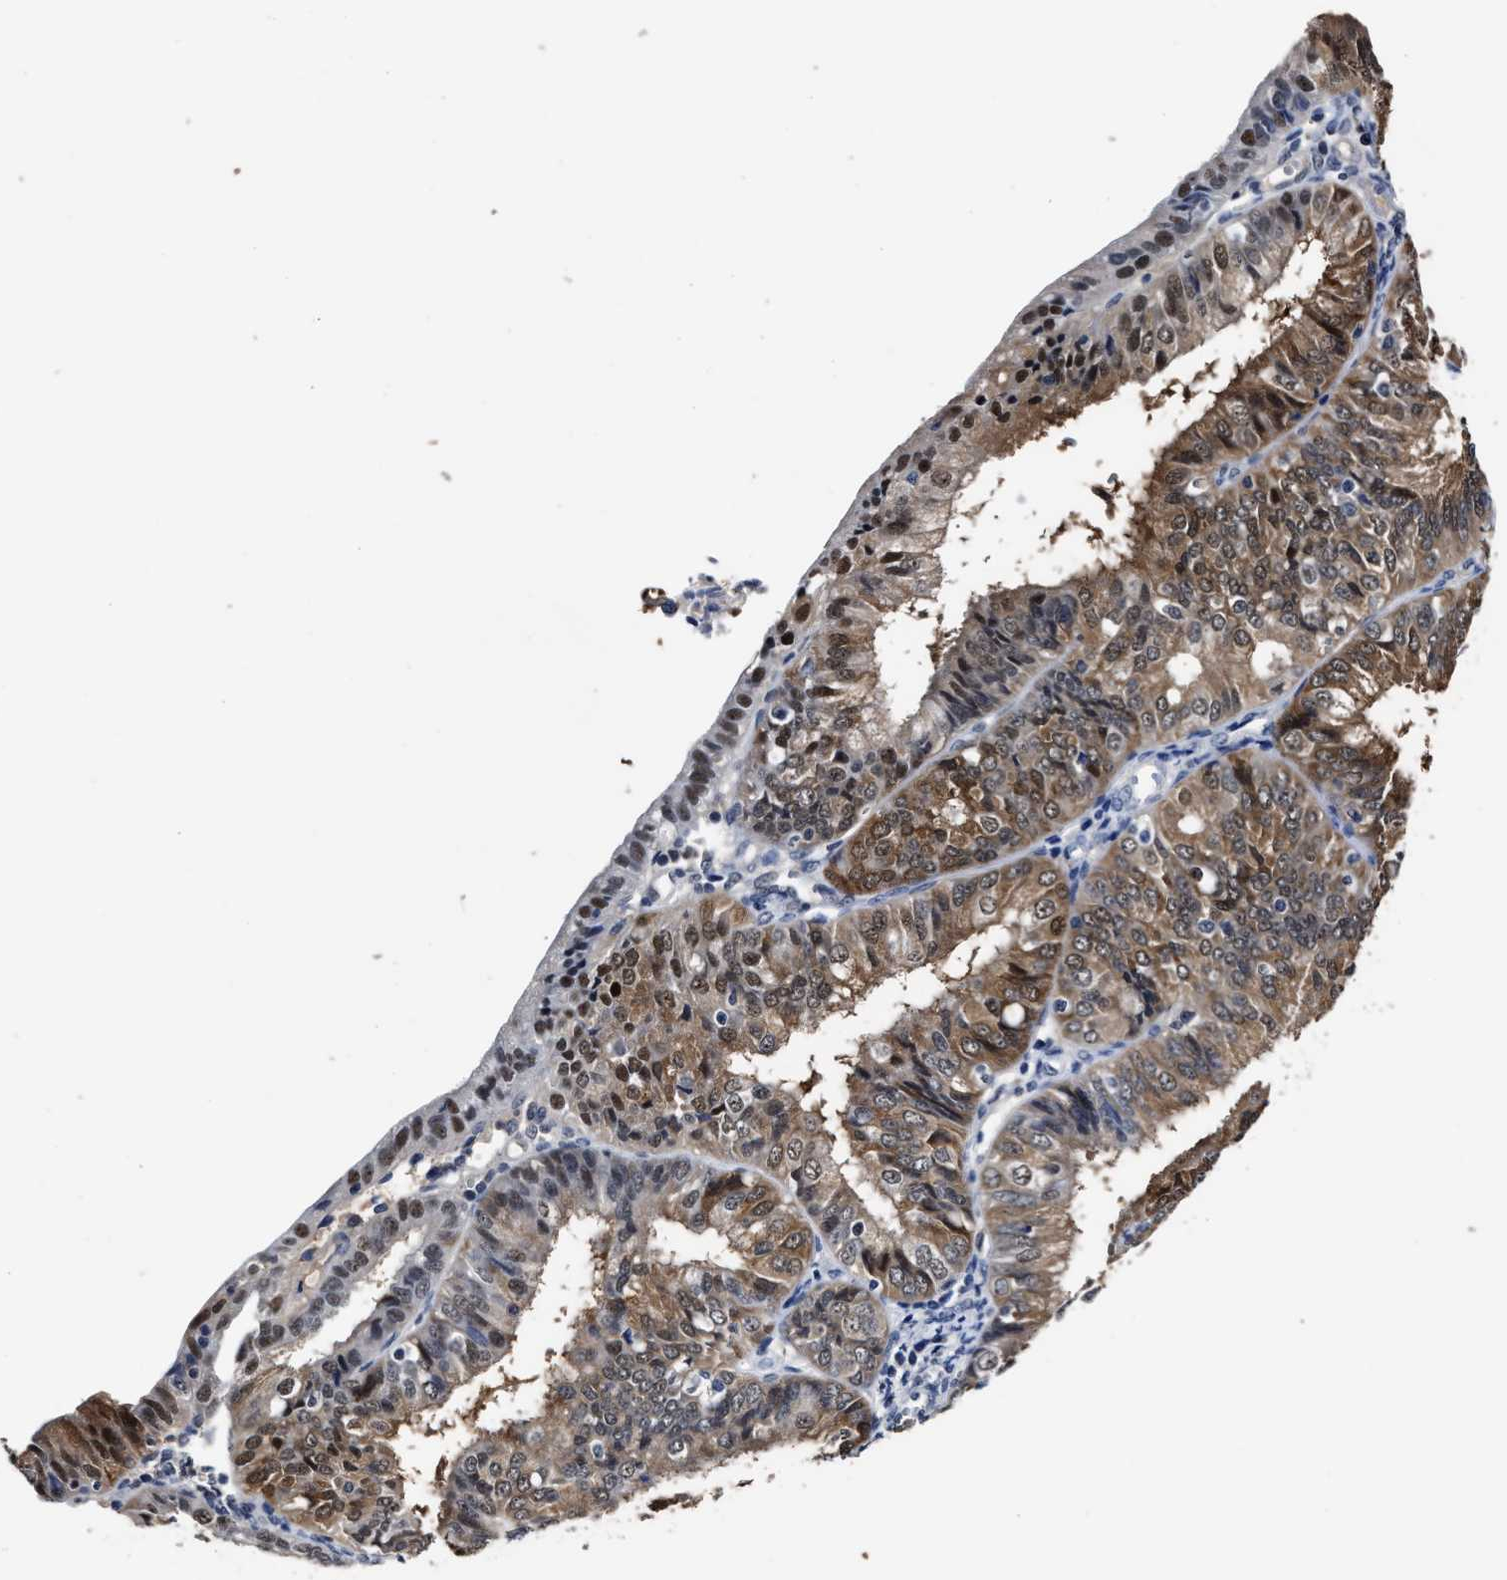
{"staining": {"intensity": "moderate", "quantity": ">75%", "location": "cytoplasmic/membranous,nuclear"}, "tissue": "endometrial cancer", "cell_type": "Tumor cells", "image_type": "cancer", "snomed": [{"axis": "morphology", "description": "Adenocarcinoma, NOS"}, {"axis": "topography", "description": "Endometrium"}], "caption": "IHC micrograph of endometrial adenocarcinoma stained for a protein (brown), which shows medium levels of moderate cytoplasmic/membranous and nuclear staining in approximately >75% of tumor cells.", "gene": "PRPF4B", "patient": {"sex": "female", "age": 58}}